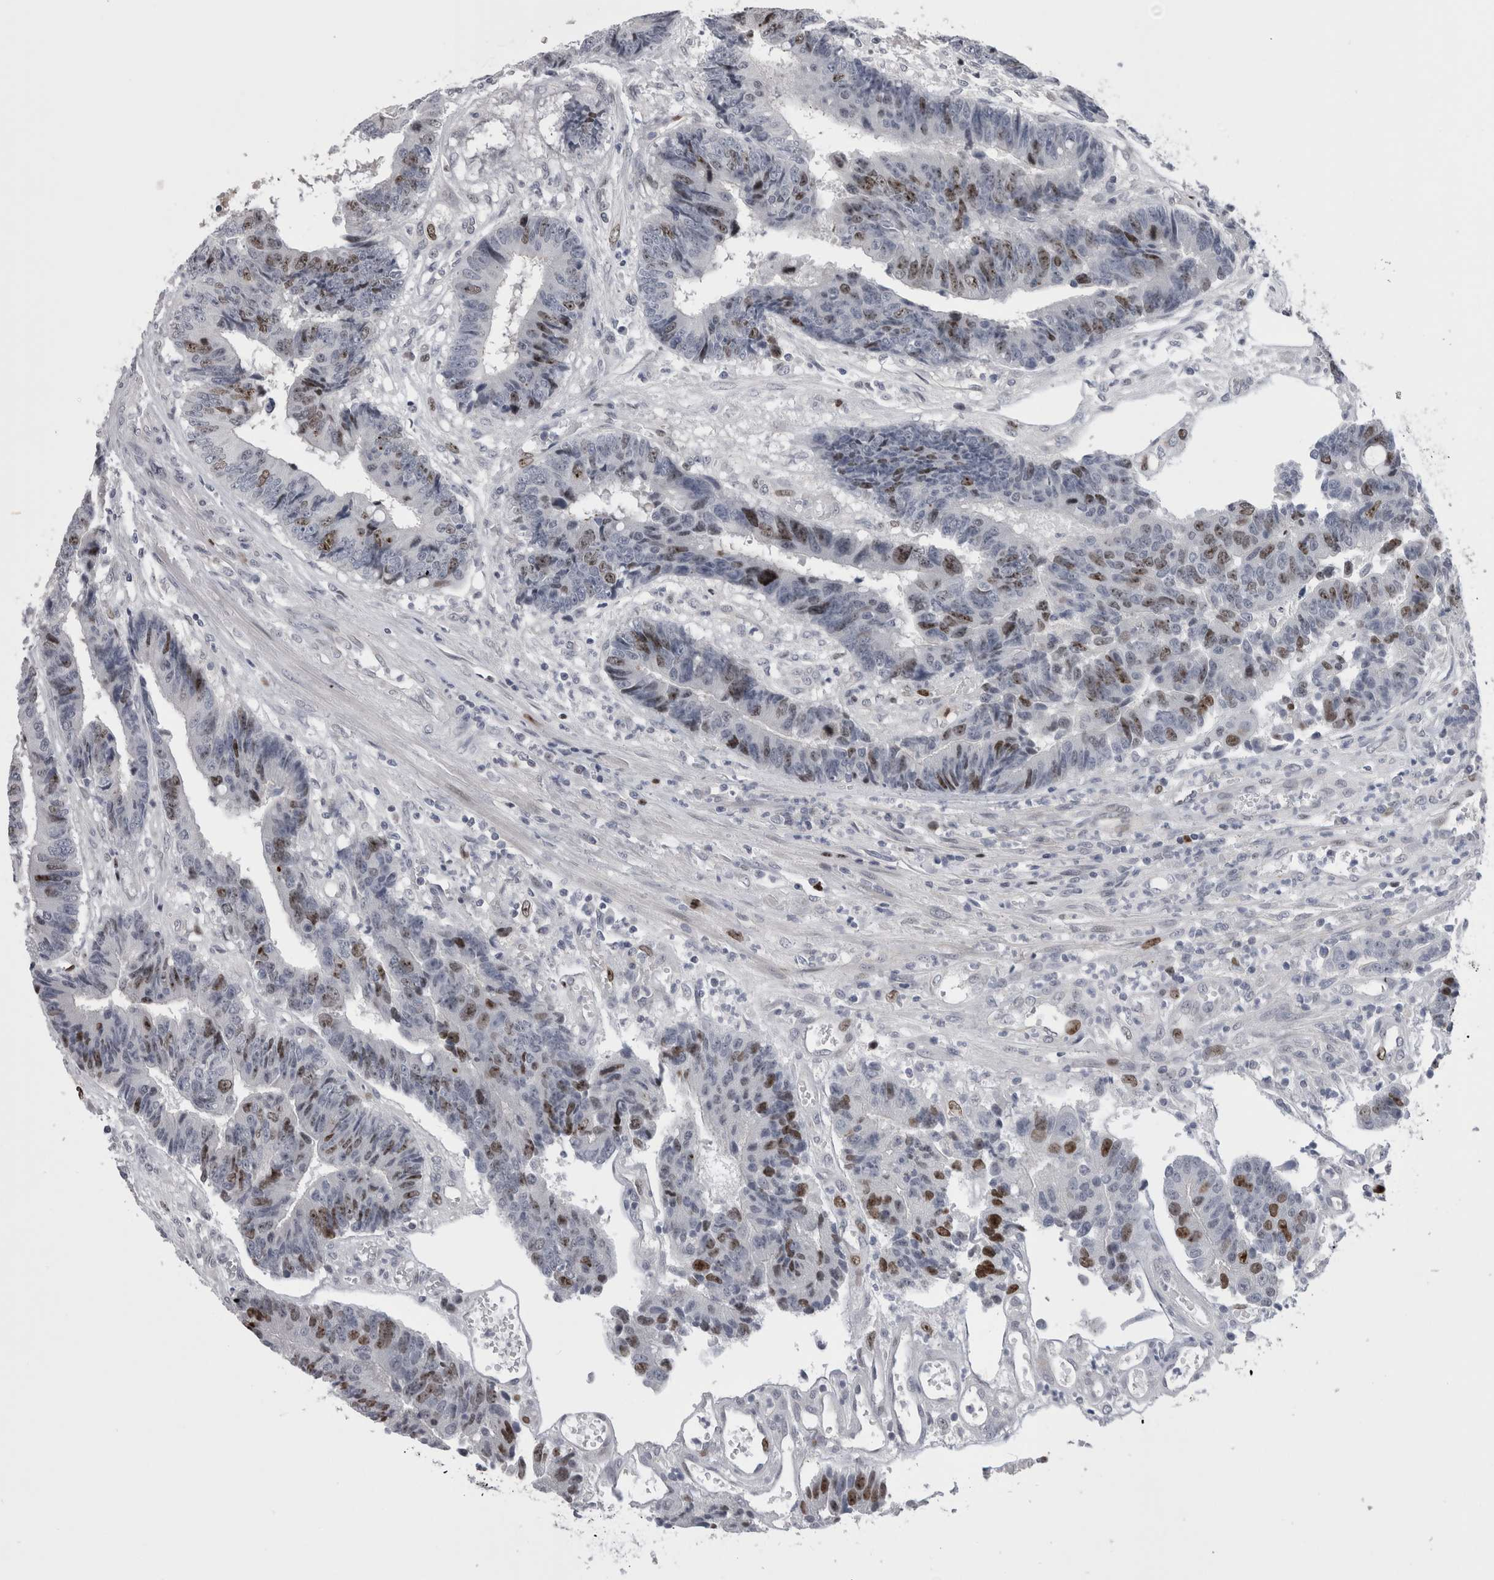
{"staining": {"intensity": "moderate", "quantity": "25%-75%", "location": "nuclear"}, "tissue": "colorectal cancer", "cell_type": "Tumor cells", "image_type": "cancer", "snomed": [{"axis": "morphology", "description": "Adenocarcinoma, NOS"}, {"axis": "topography", "description": "Rectum"}], "caption": "An IHC histopathology image of tumor tissue is shown. Protein staining in brown highlights moderate nuclear positivity in colorectal cancer within tumor cells.", "gene": "KIF18B", "patient": {"sex": "male", "age": 84}}